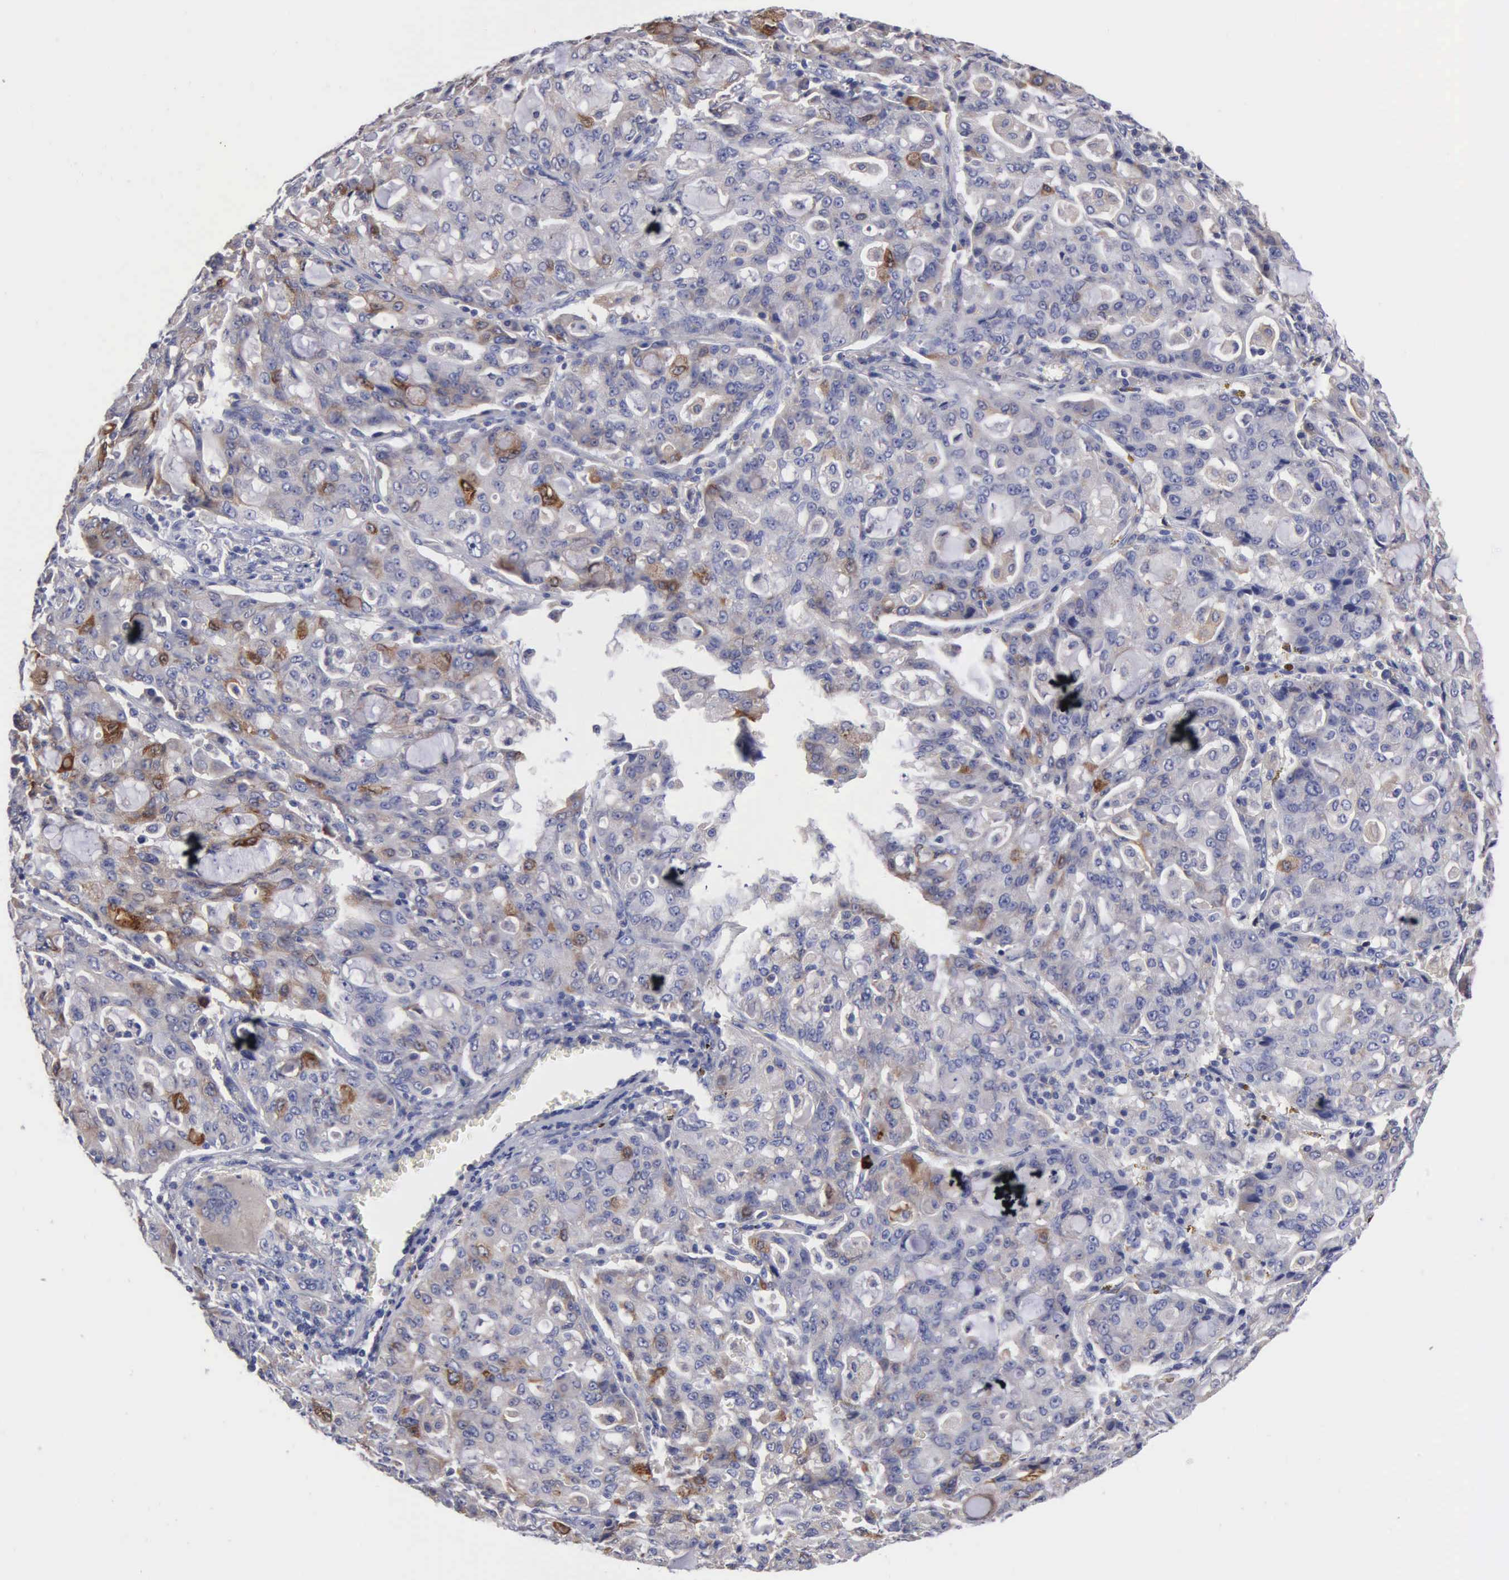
{"staining": {"intensity": "moderate", "quantity": "<25%", "location": "cytoplasmic/membranous"}, "tissue": "lung cancer", "cell_type": "Tumor cells", "image_type": "cancer", "snomed": [{"axis": "morphology", "description": "Adenocarcinoma, NOS"}, {"axis": "topography", "description": "Lung"}], "caption": "Human adenocarcinoma (lung) stained with a brown dye shows moderate cytoplasmic/membranous positive staining in approximately <25% of tumor cells.", "gene": "PTGS2", "patient": {"sex": "female", "age": 44}}